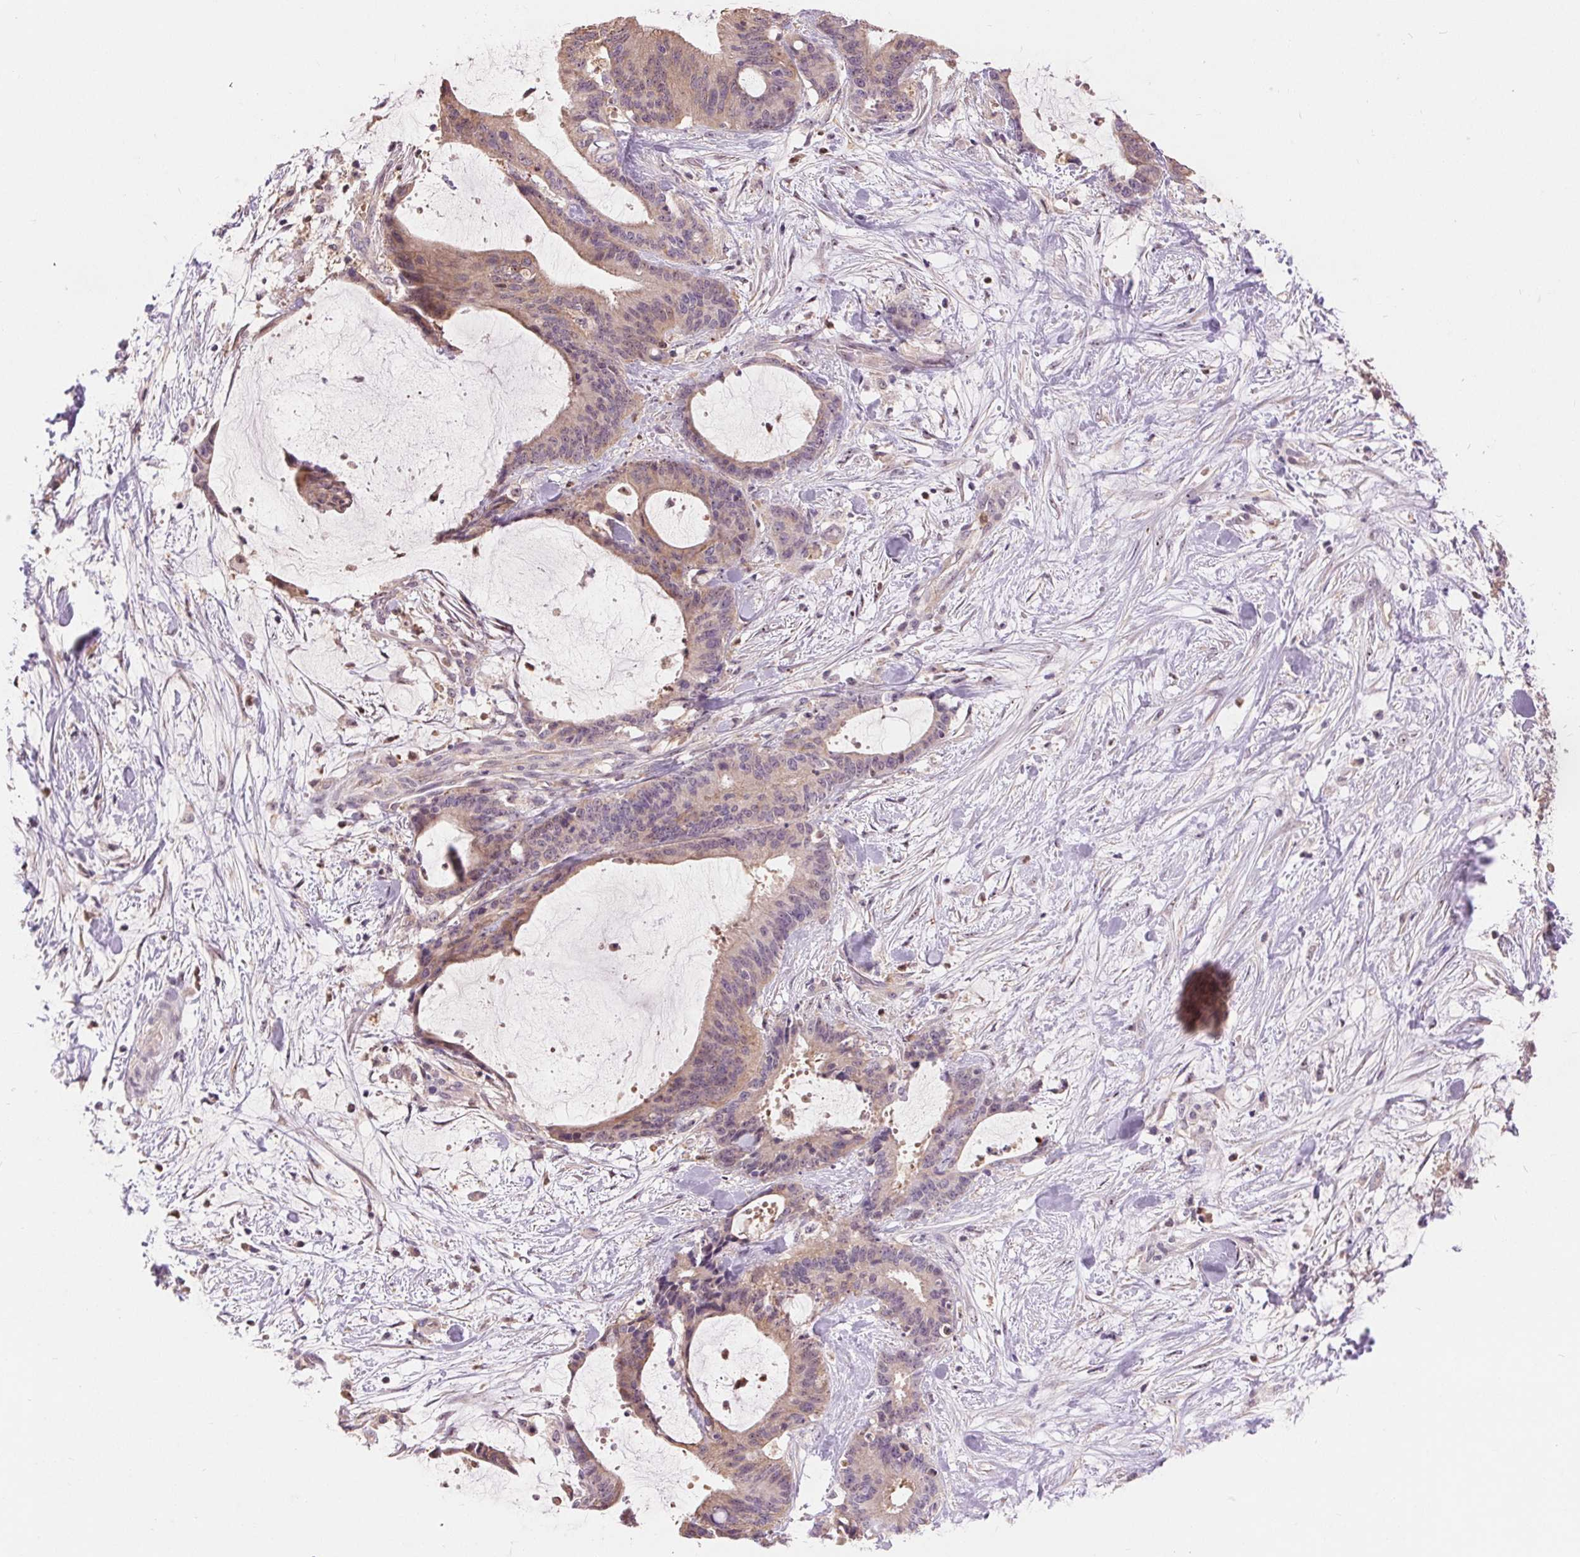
{"staining": {"intensity": "weak", "quantity": "25%-75%", "location": "cytoplasmic/membranous"}, "tissue": "liver cancer", "cell_type": "Tumor cells", "image_type": "cancer", "snomed": [{"axis": "morphology", "description": "Cholangiocarcinoma"}, {"axis": "topography", "description": "Liver"}], "caption": "Protein expression analysis of liver cancer exhibits weak cytoplasmic/membranous positivity in about 25%-75% of tumor cells.", "gene": "RANBP3L", "patient": {"sex": "female", "age": 73}}